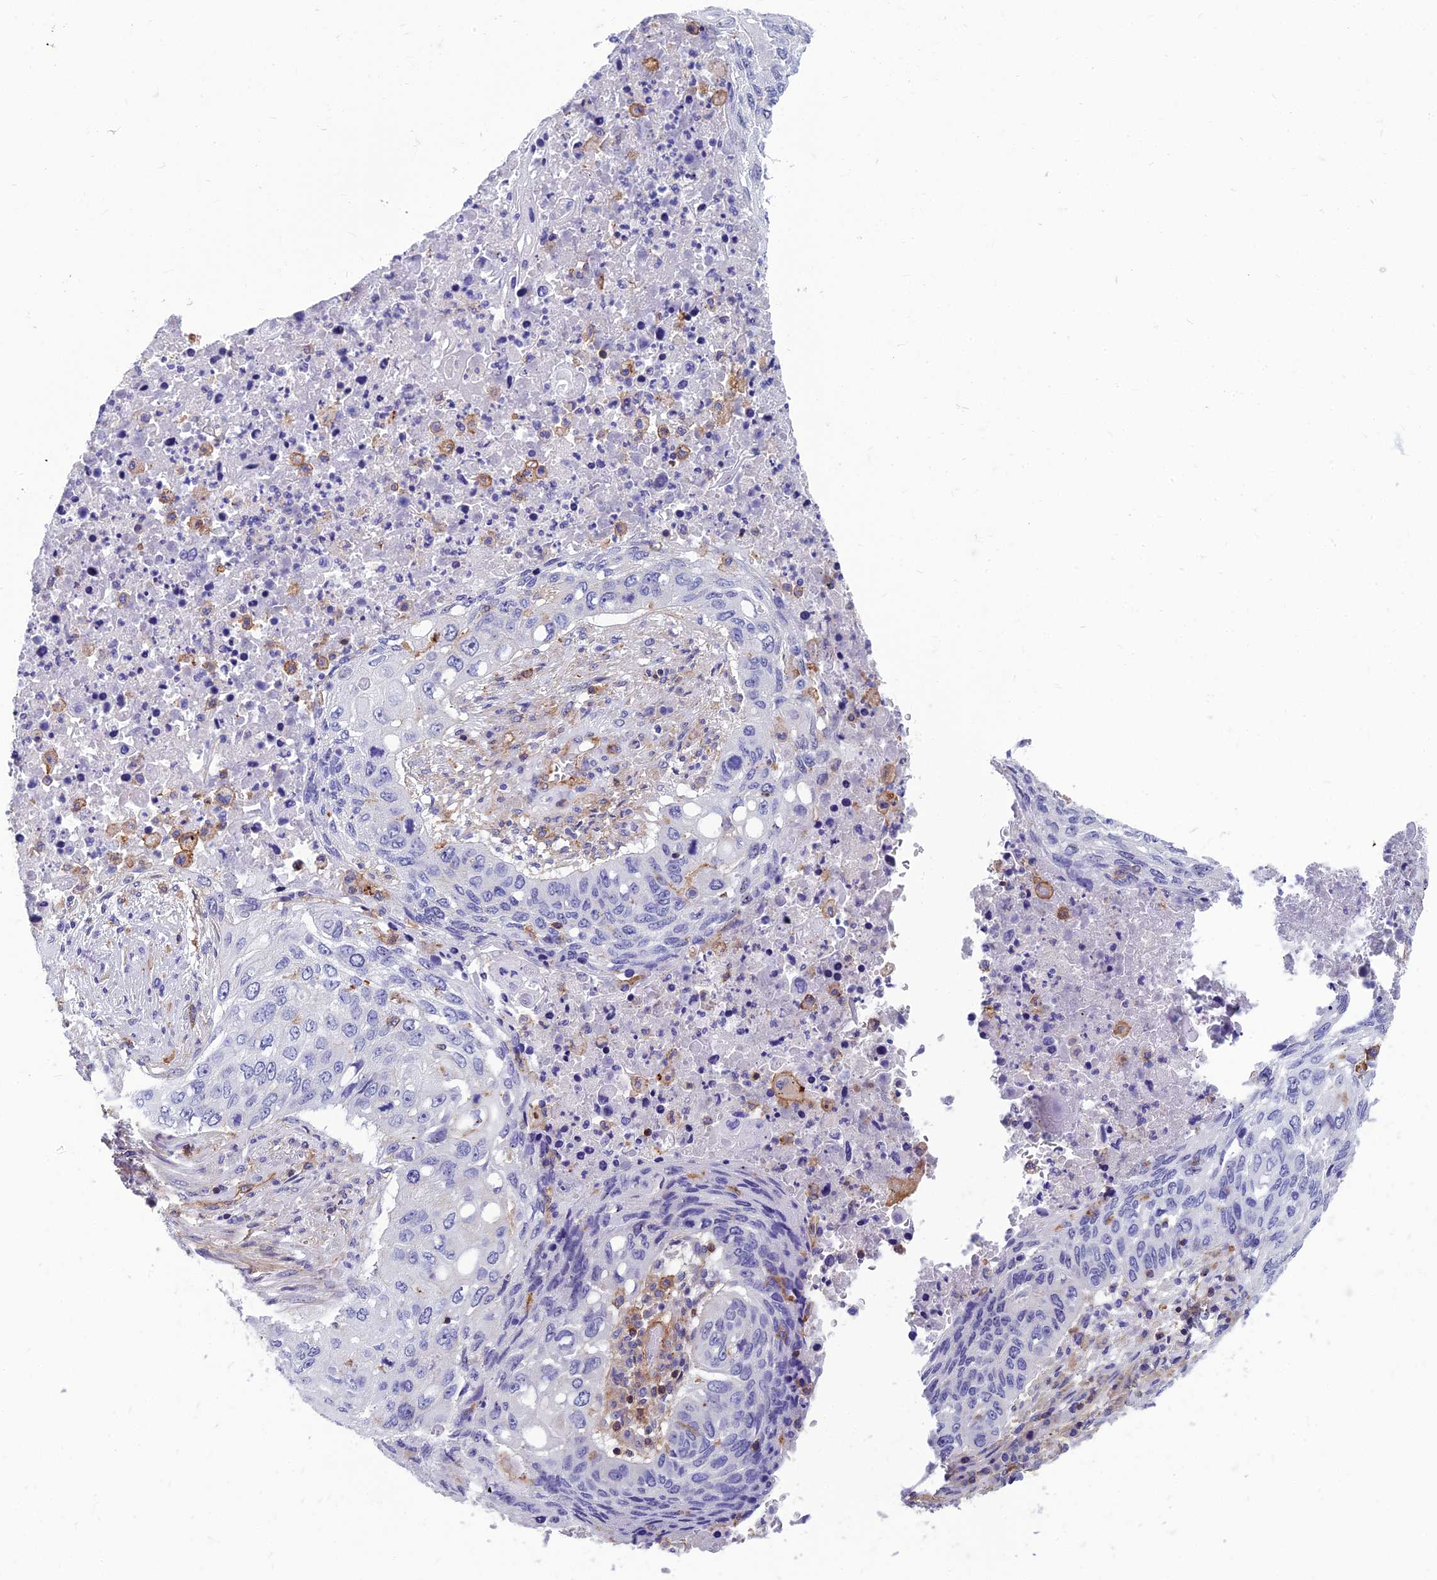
{"staining": {"intensity": "negative", "quantity": "none", "location": "none"}, "tissue": "lung cancer", "cell_type": "Tumor cells", "image_type": "cancer", "snomed": [{"axis": "morphology", "description": "Squamous cell carcinoma, NOS"}, {"axis": "topography", "description": "Lung"}], "caption": "Human lung cancer (squamous cell carcinoma) stained for a protein using immunohistochemistry exhibits no staining in tumor cells.", "gene": "PPP1R18", "patient": {"sex": "female", "age": 63}}